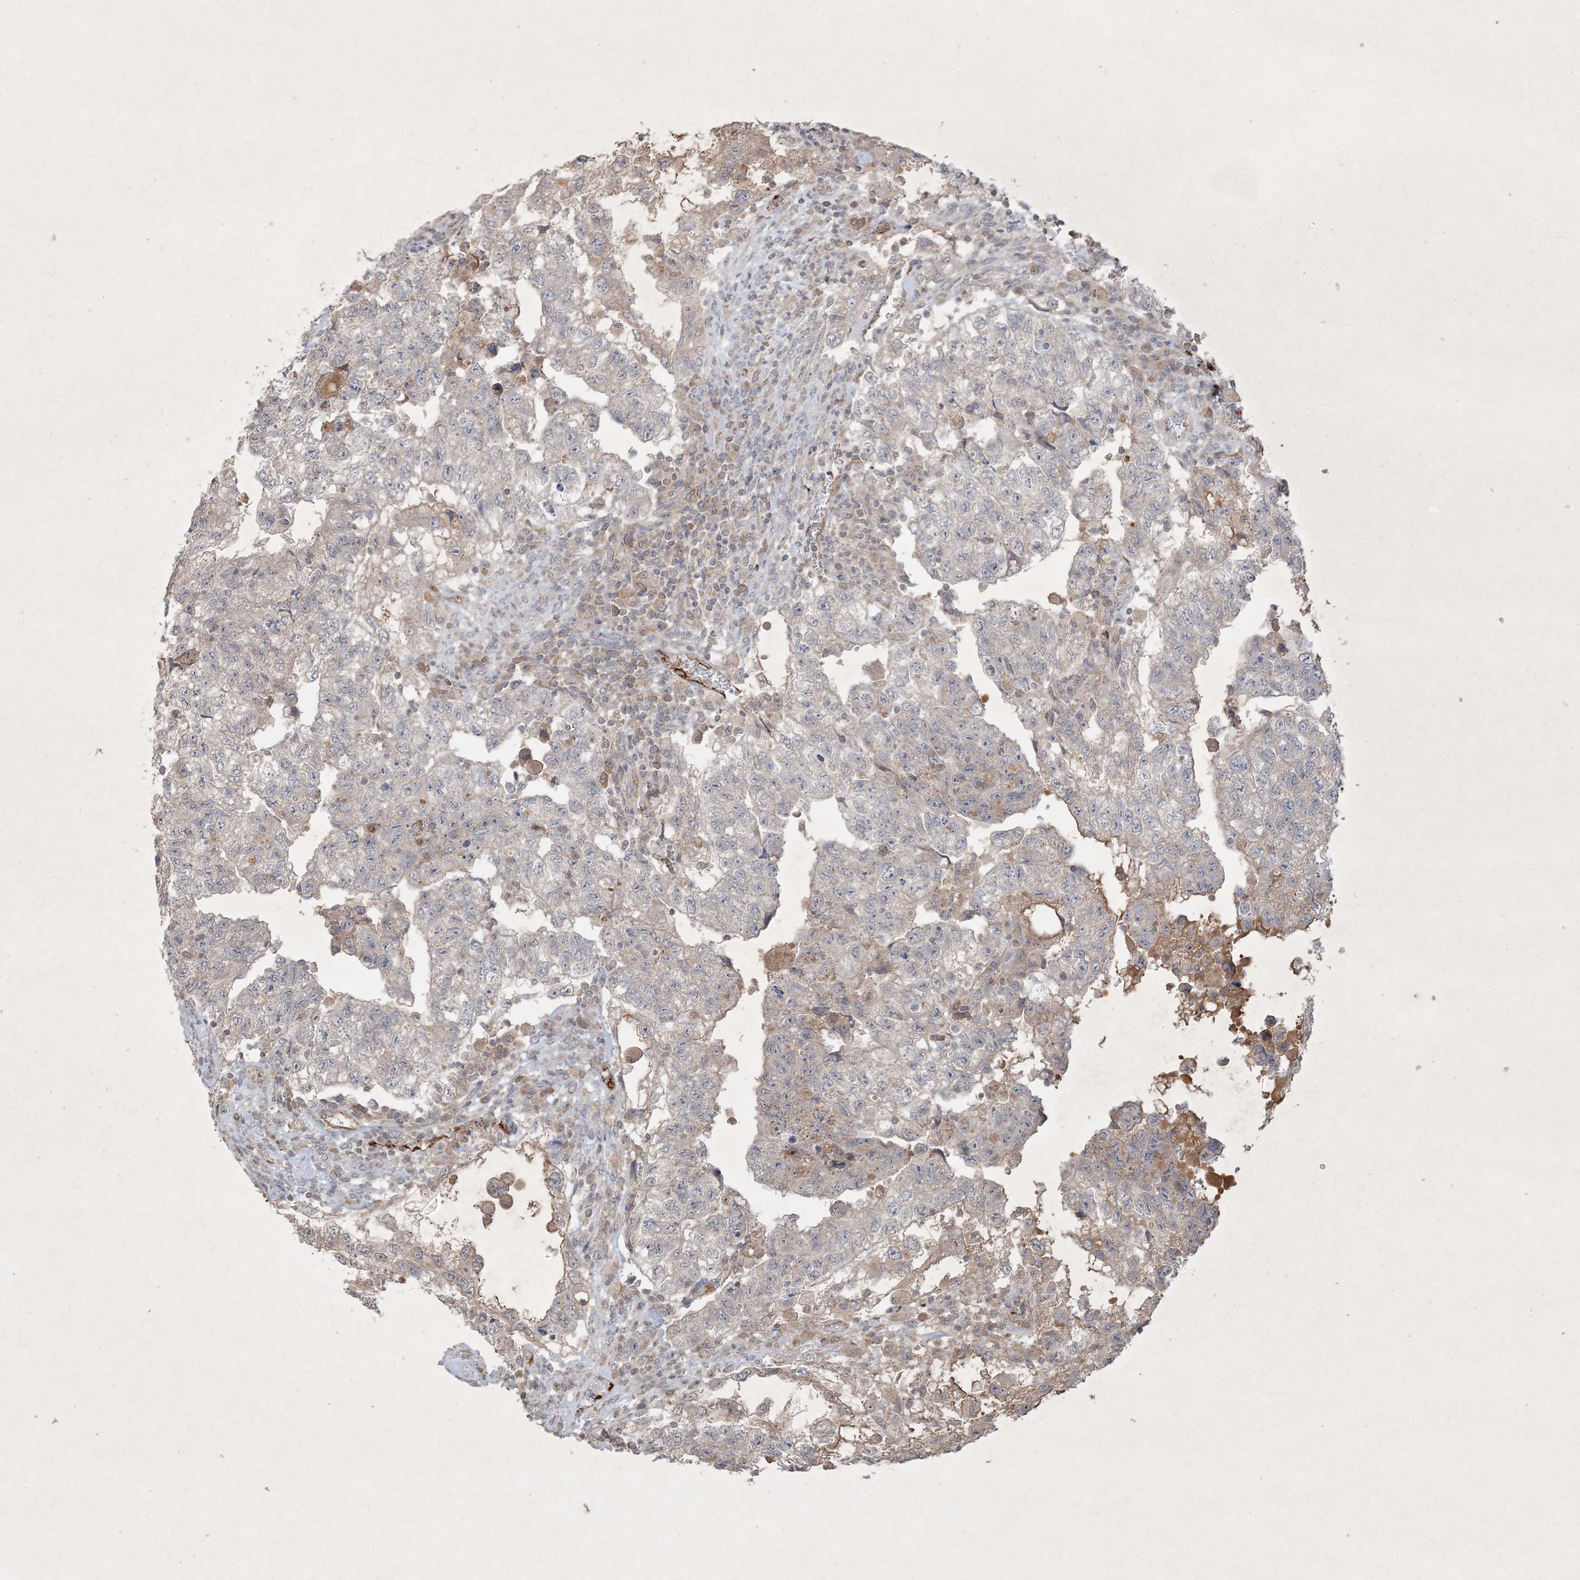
{"staining": {"intensity": "negative", "quantity": "none", "location": "none"}, "tissue": "testis cancer", "cell_type": "Tumor cells", "image_type": "cancer", "snomed": [{"axis": "morphology", "description": "Carcinoma, Embryonal, NOS"}, {"axis": "topography", "description": "Testis"}], "caption": "DAB immunohistochemical staining of testis cancer (embryonal carcinoma) reveals no significant expression in tumor cells.", "gene": "PRSS36", "patient": {"sex": "male", "age": 36}}